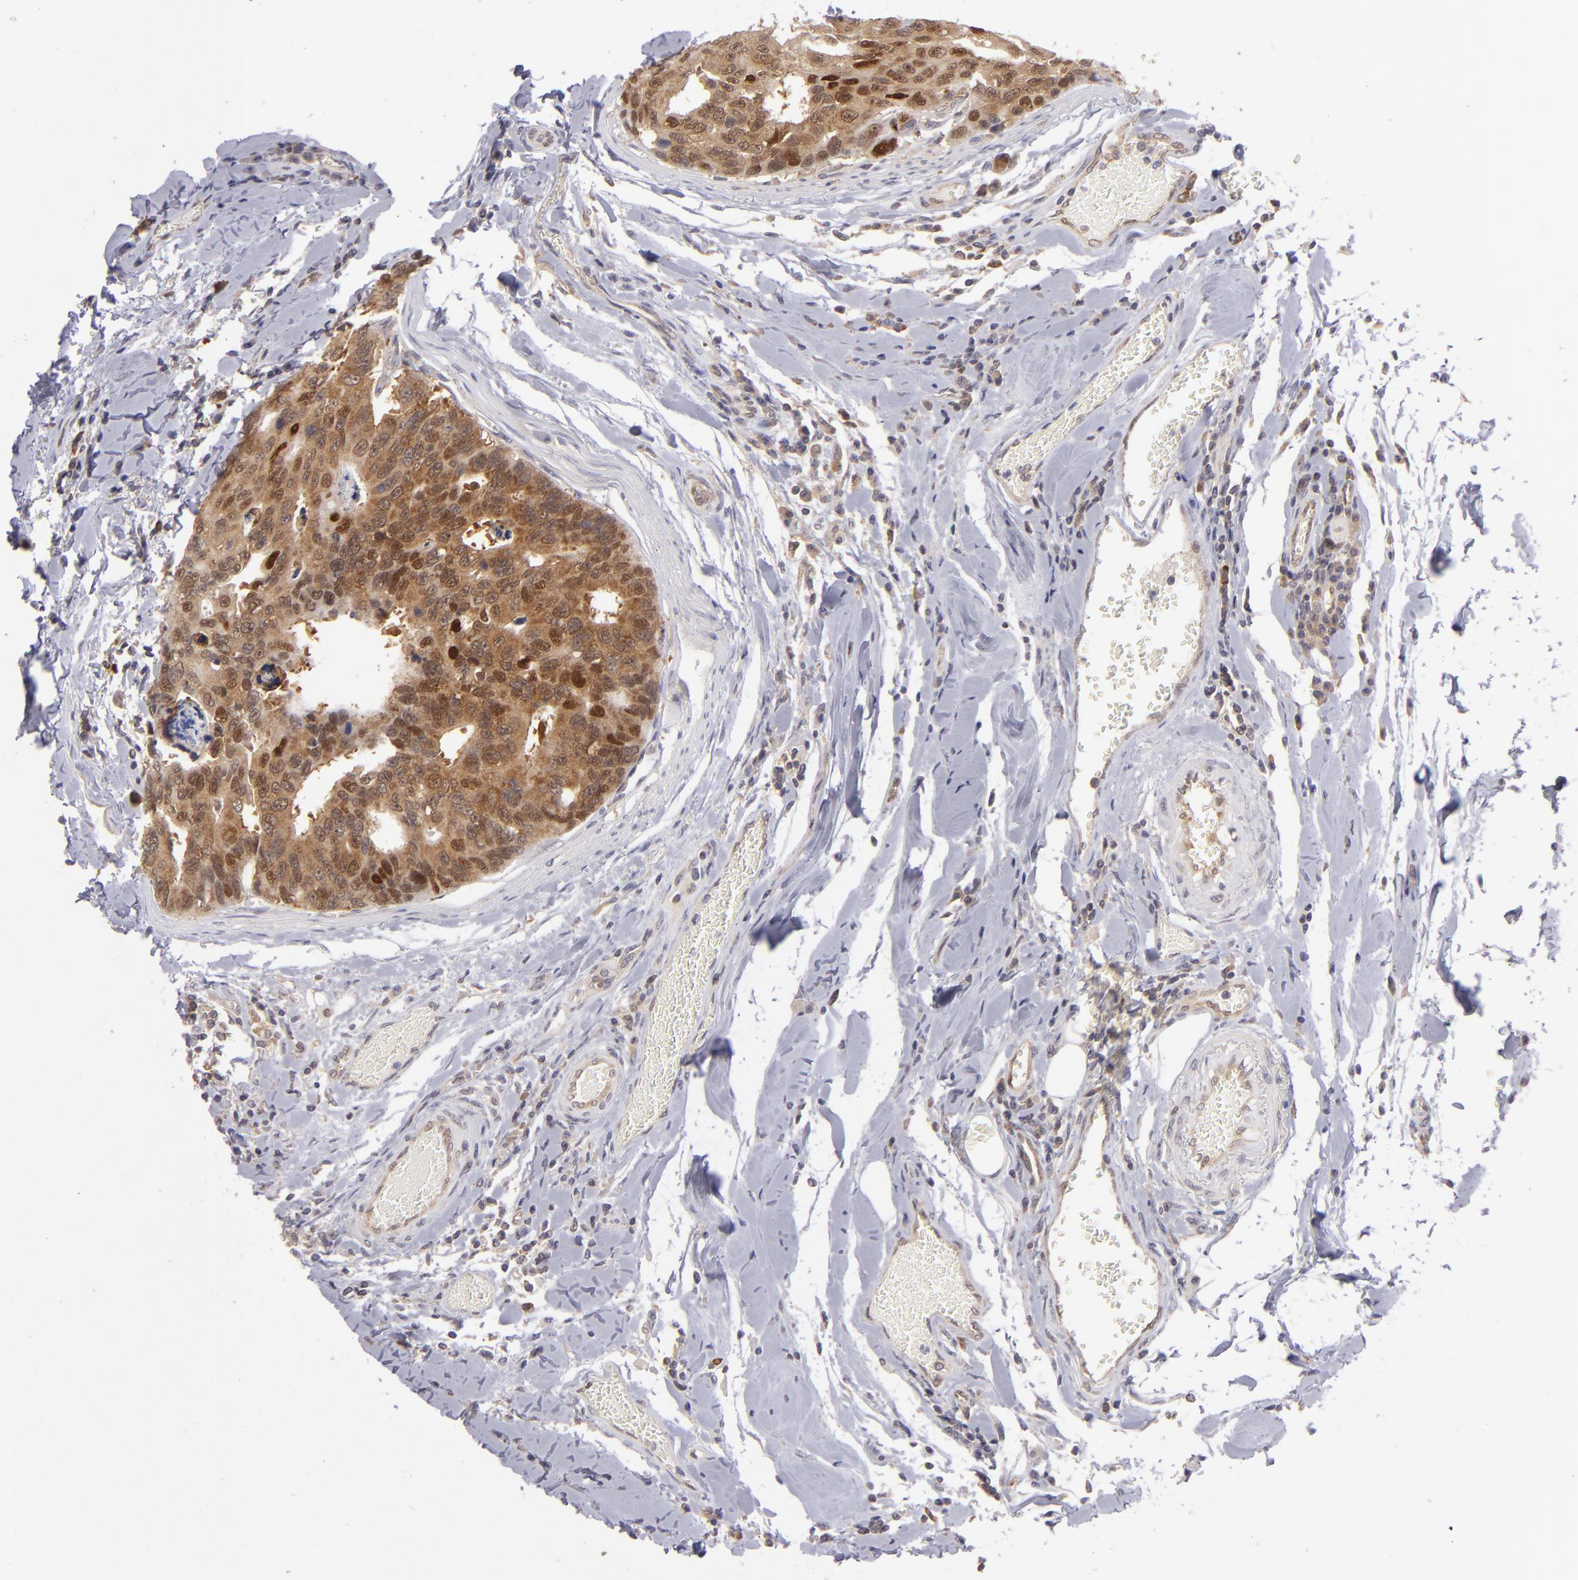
{"staining": {"intensity": "strong", "quantity": ">75%", "location": "cytoplasmic/membranous"}, "tissue": "colorectal cancer", "cell_type": "Tumor cells", "image_type": "cancer", "snomed": [{"axis": "morphology", "description": "Adenocarcinoma, NOS"}, {"axis": "topography", "description": "Colon"}], "caption": "This micrograph exhibits immunohistochemistry (IHC) staining of human colorectal cancer (adenocarcinoma), with high strong cytoplasmic/membranous staining in approximately >75% of tumor cells.", "gene": "PTPN13", "patient": {"sex": "female", "age": 86}}